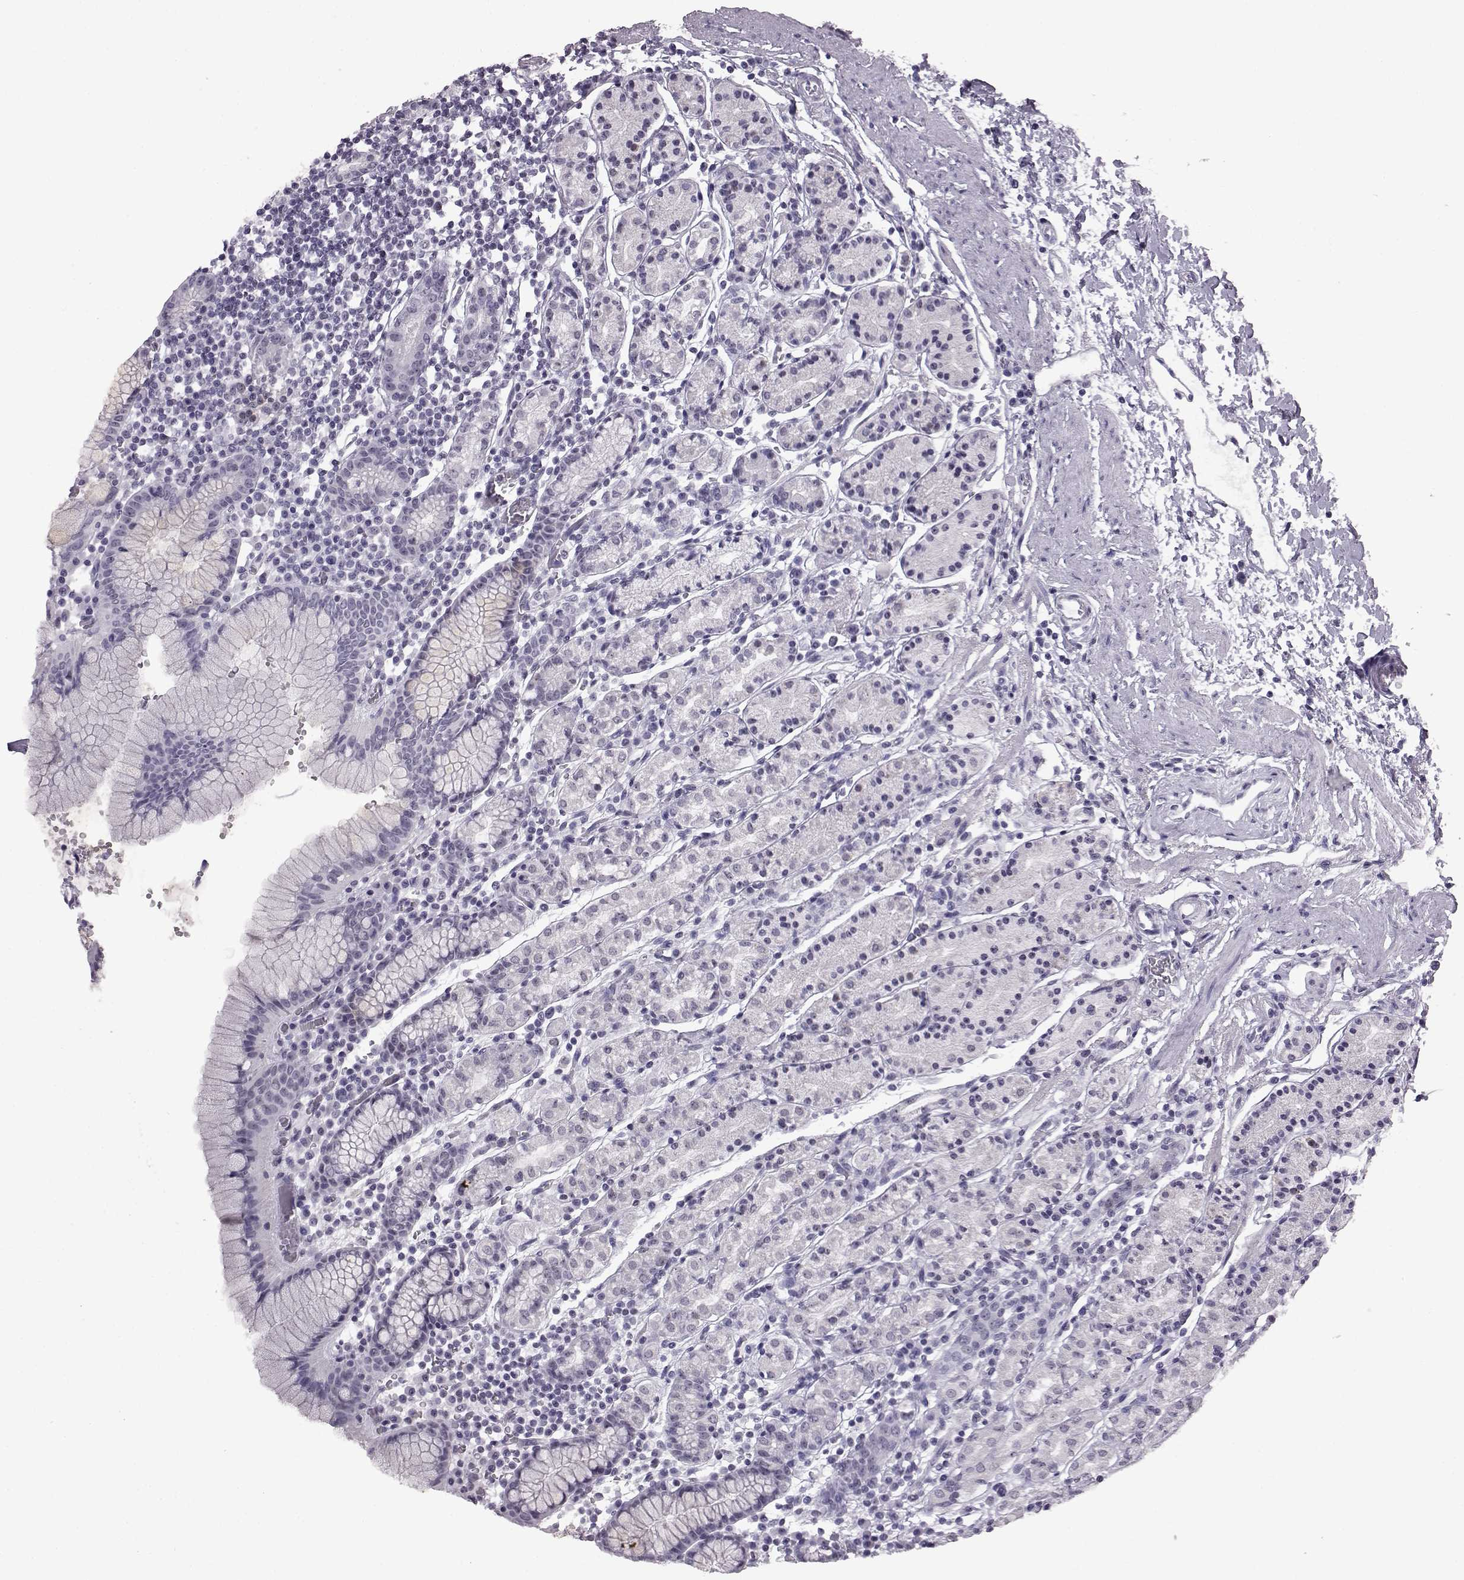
{"staining": {"intensity": "negative", "quantity": "none", "location": "none"}, "tissue": "stomach", "cell_type": "Glandular cells", "image_type": "normal", "snomed": [{"axis": "morphology", "description": "Normal tissue, NOS"}, {"axis": "topography", "description": "Stomach, upper"}, {"axis": "topography", "description": "Stomach"}], "caption": "Stomach stained for a protein using immunohistochemistry exhibits no positivity glandular cells.", "gene": "ADGRG2", "patient": {"sex": "male", "age": 62}}